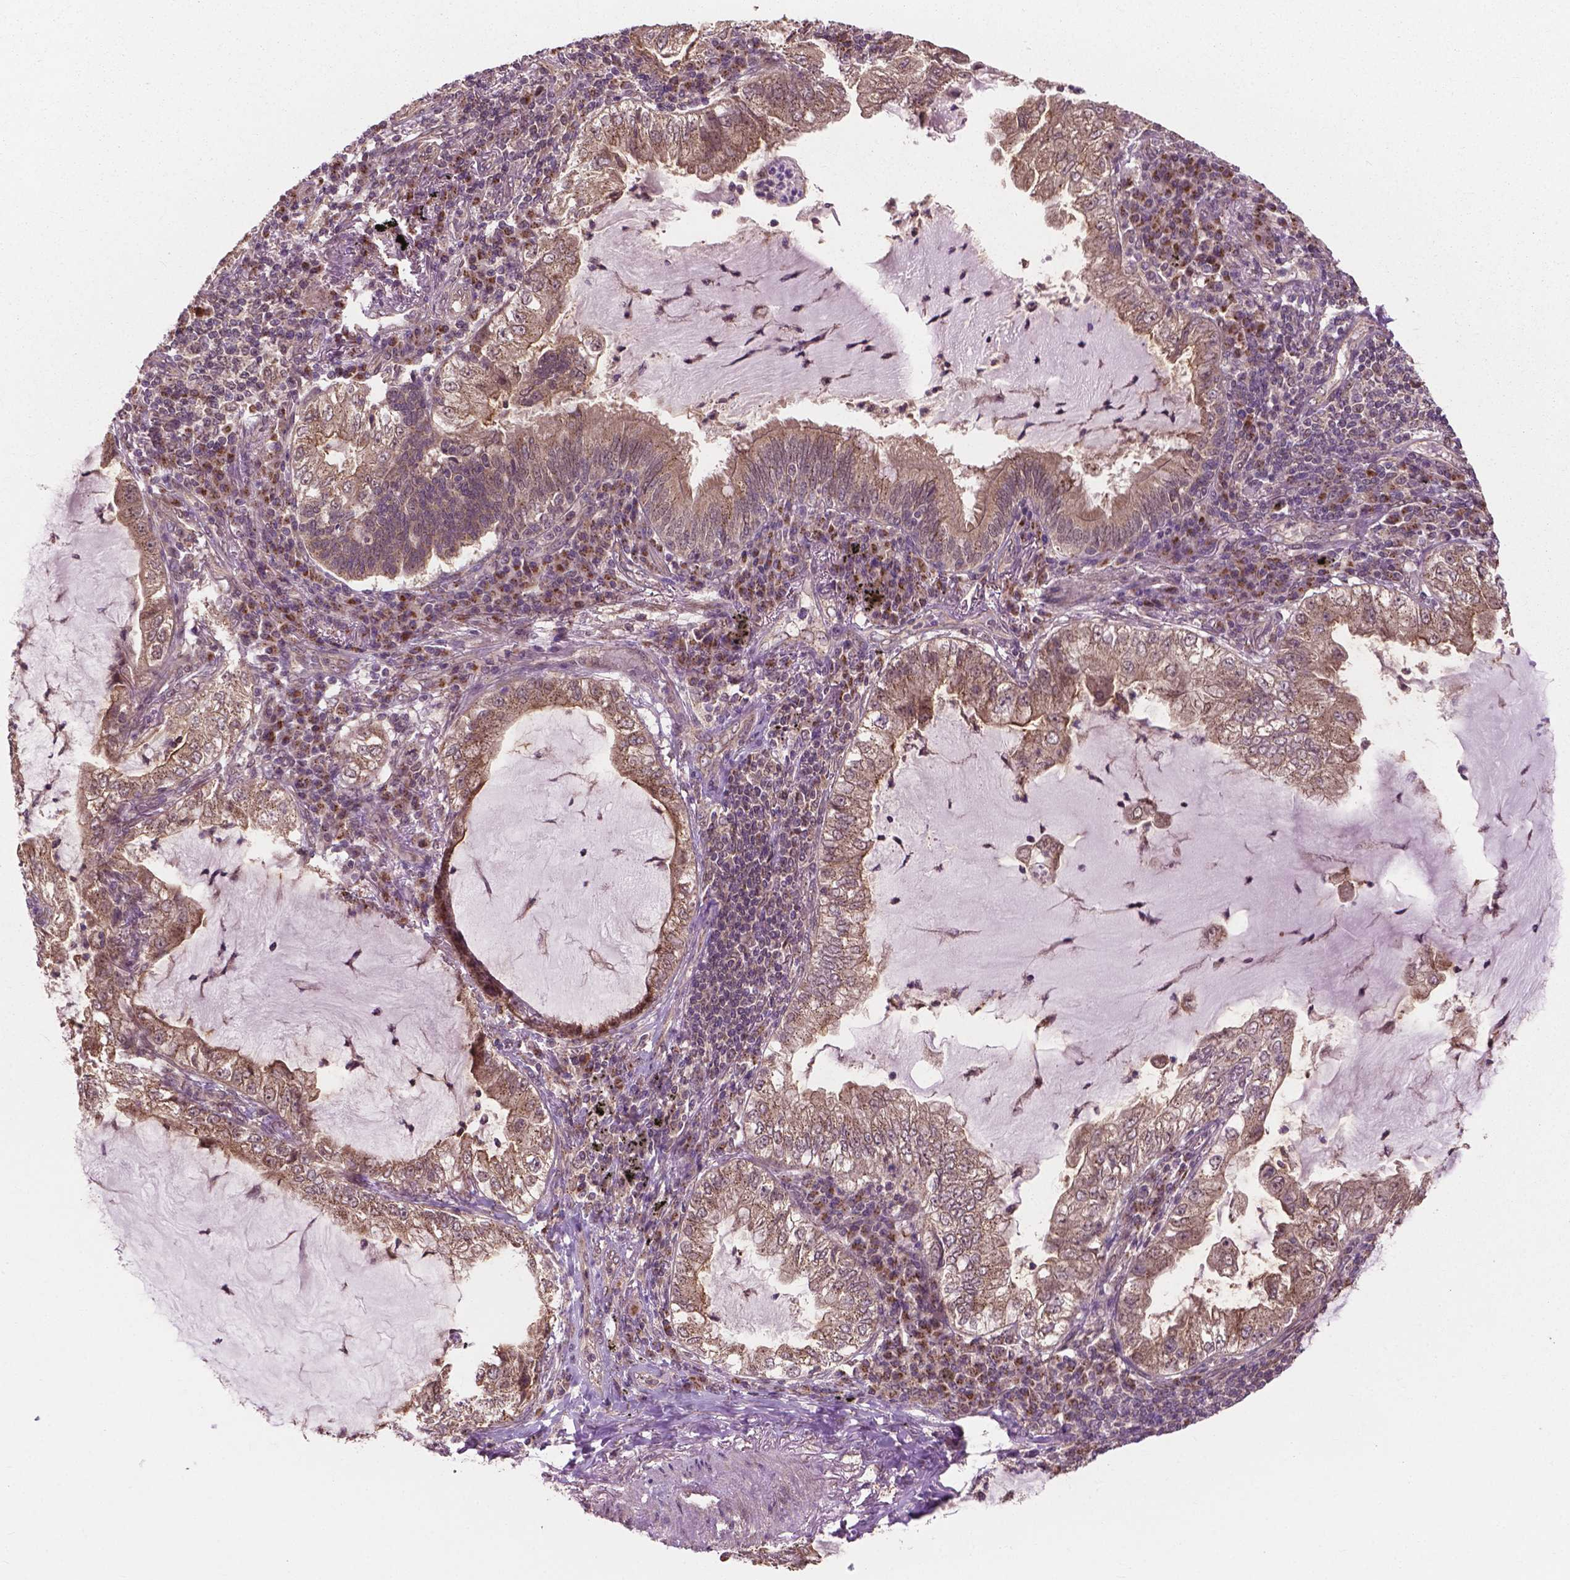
{"staining": {"intensity": "moderate", "quantity": ">75%", "location": "cytoplasmic/membranous"}, "tissue": "lung cancer", "cell_type": "Tumor cells", "image_type": "cancer", "snomed": [{"axis": "morphology", "description": "Adenocarcinoma, NOS"}, {"axis": "topography", "description": "Lung"}], "caption": "Brown immunohistochemical staining in human adenocarcinoma (lung) shows moderate cytoplasmic/membranous expression in about >75% of tumor cells. (DAB IHC with brightfield microscopy, high magnification).", "gene": "PPP1CB", "patient": {"sex": "female", "age": 73}}